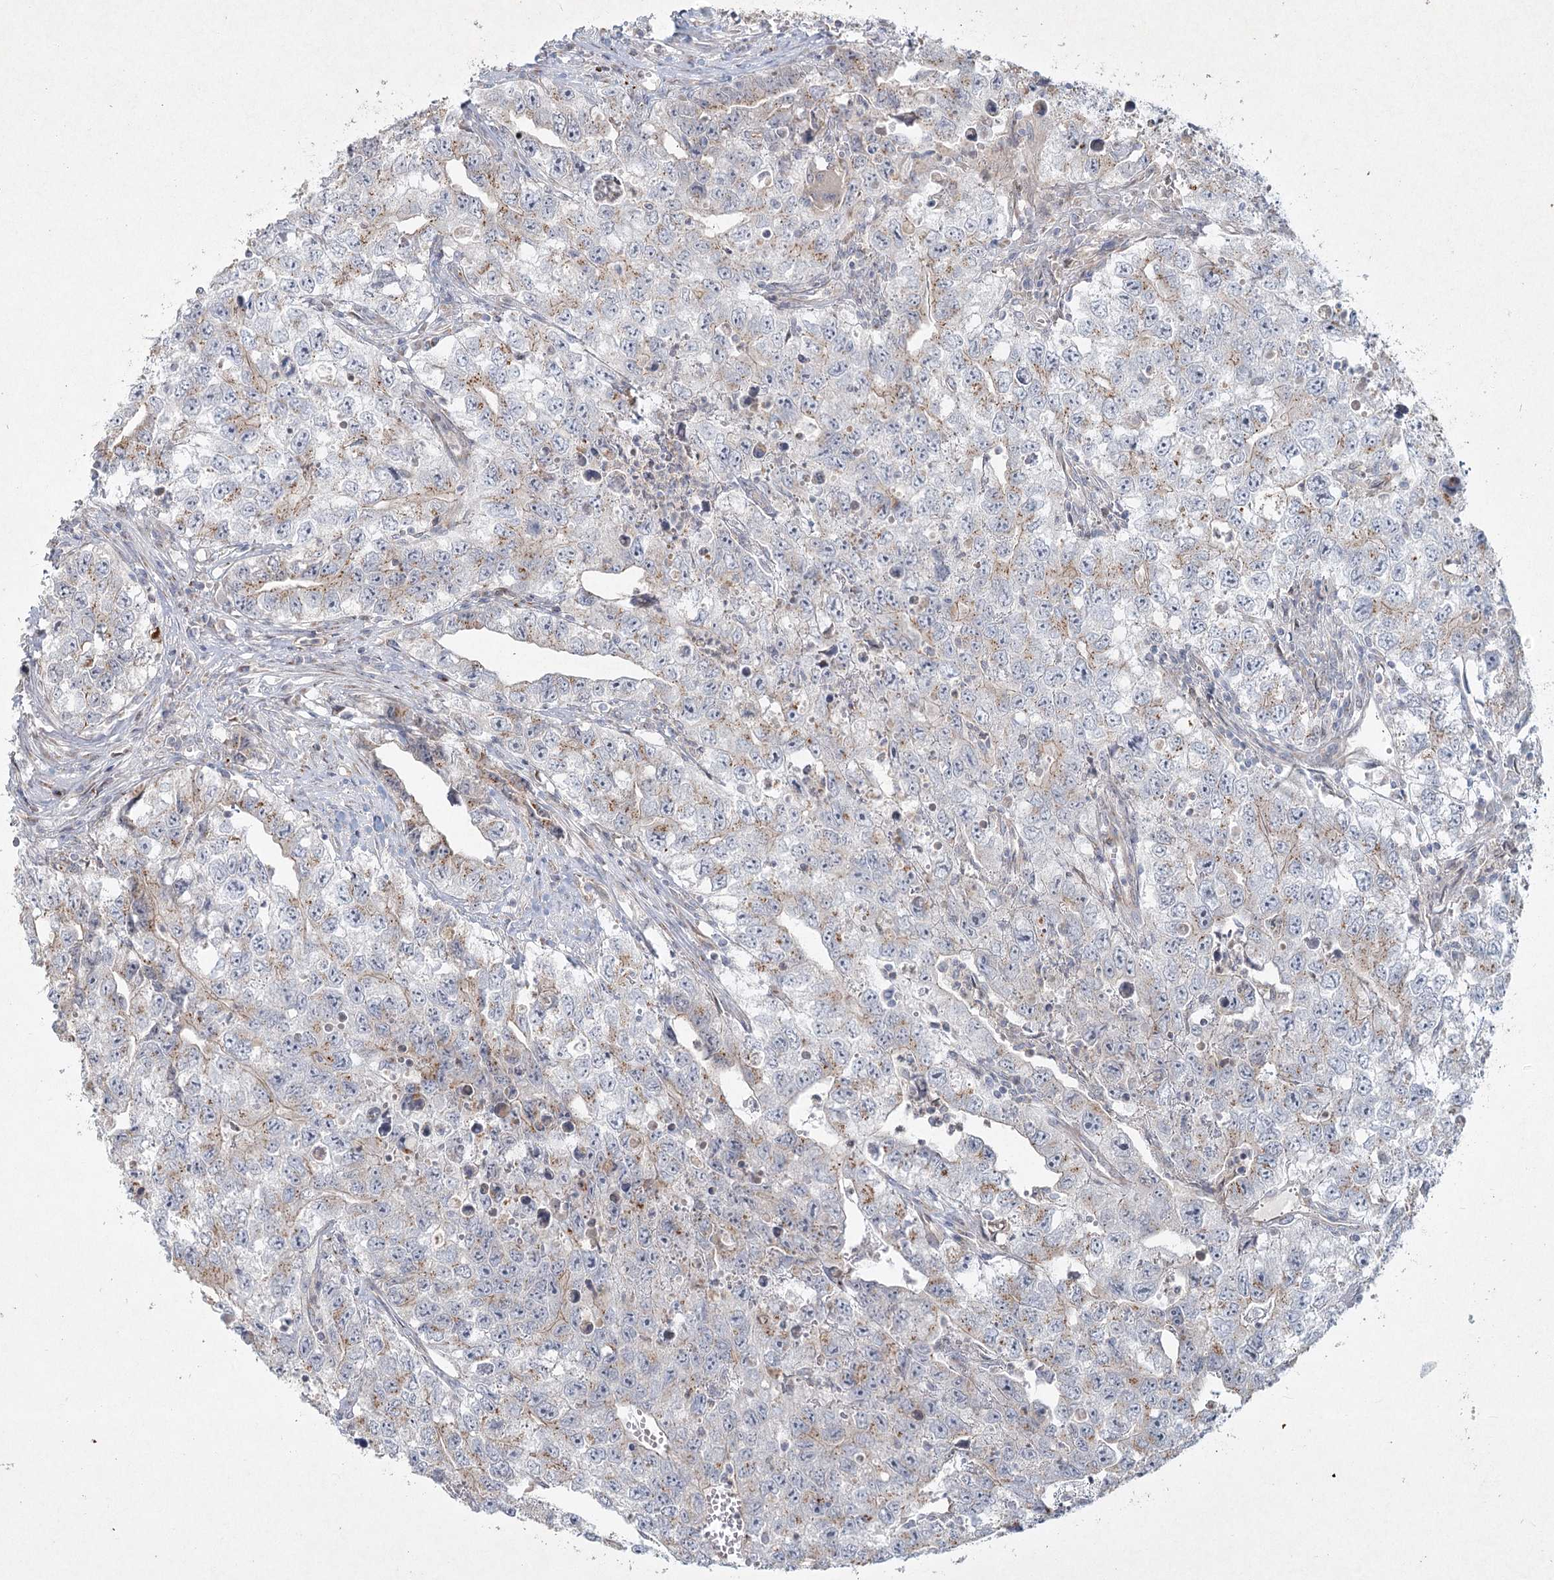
{"staining": {"intensity": "weak", "quantity": "<25%", "location": "cytoplasmic/membranous"}, "tissue": "testis cancer", "cell_type": "Tumor cells", "image_type": "cancer", "snomed": [{"axis": "morphology", "description": "Seminoma, NOS"}, {"axis": "morphology", "description": "Carcinoma, Embryonal, NOS"}, {"axis": "topography", "description": "Testis"}], "caption": "Tumor cells are negative for protein expression in human testis cancer.", "gene": "LRP2BP", "patient": {"sex": "male", "age": 43}}